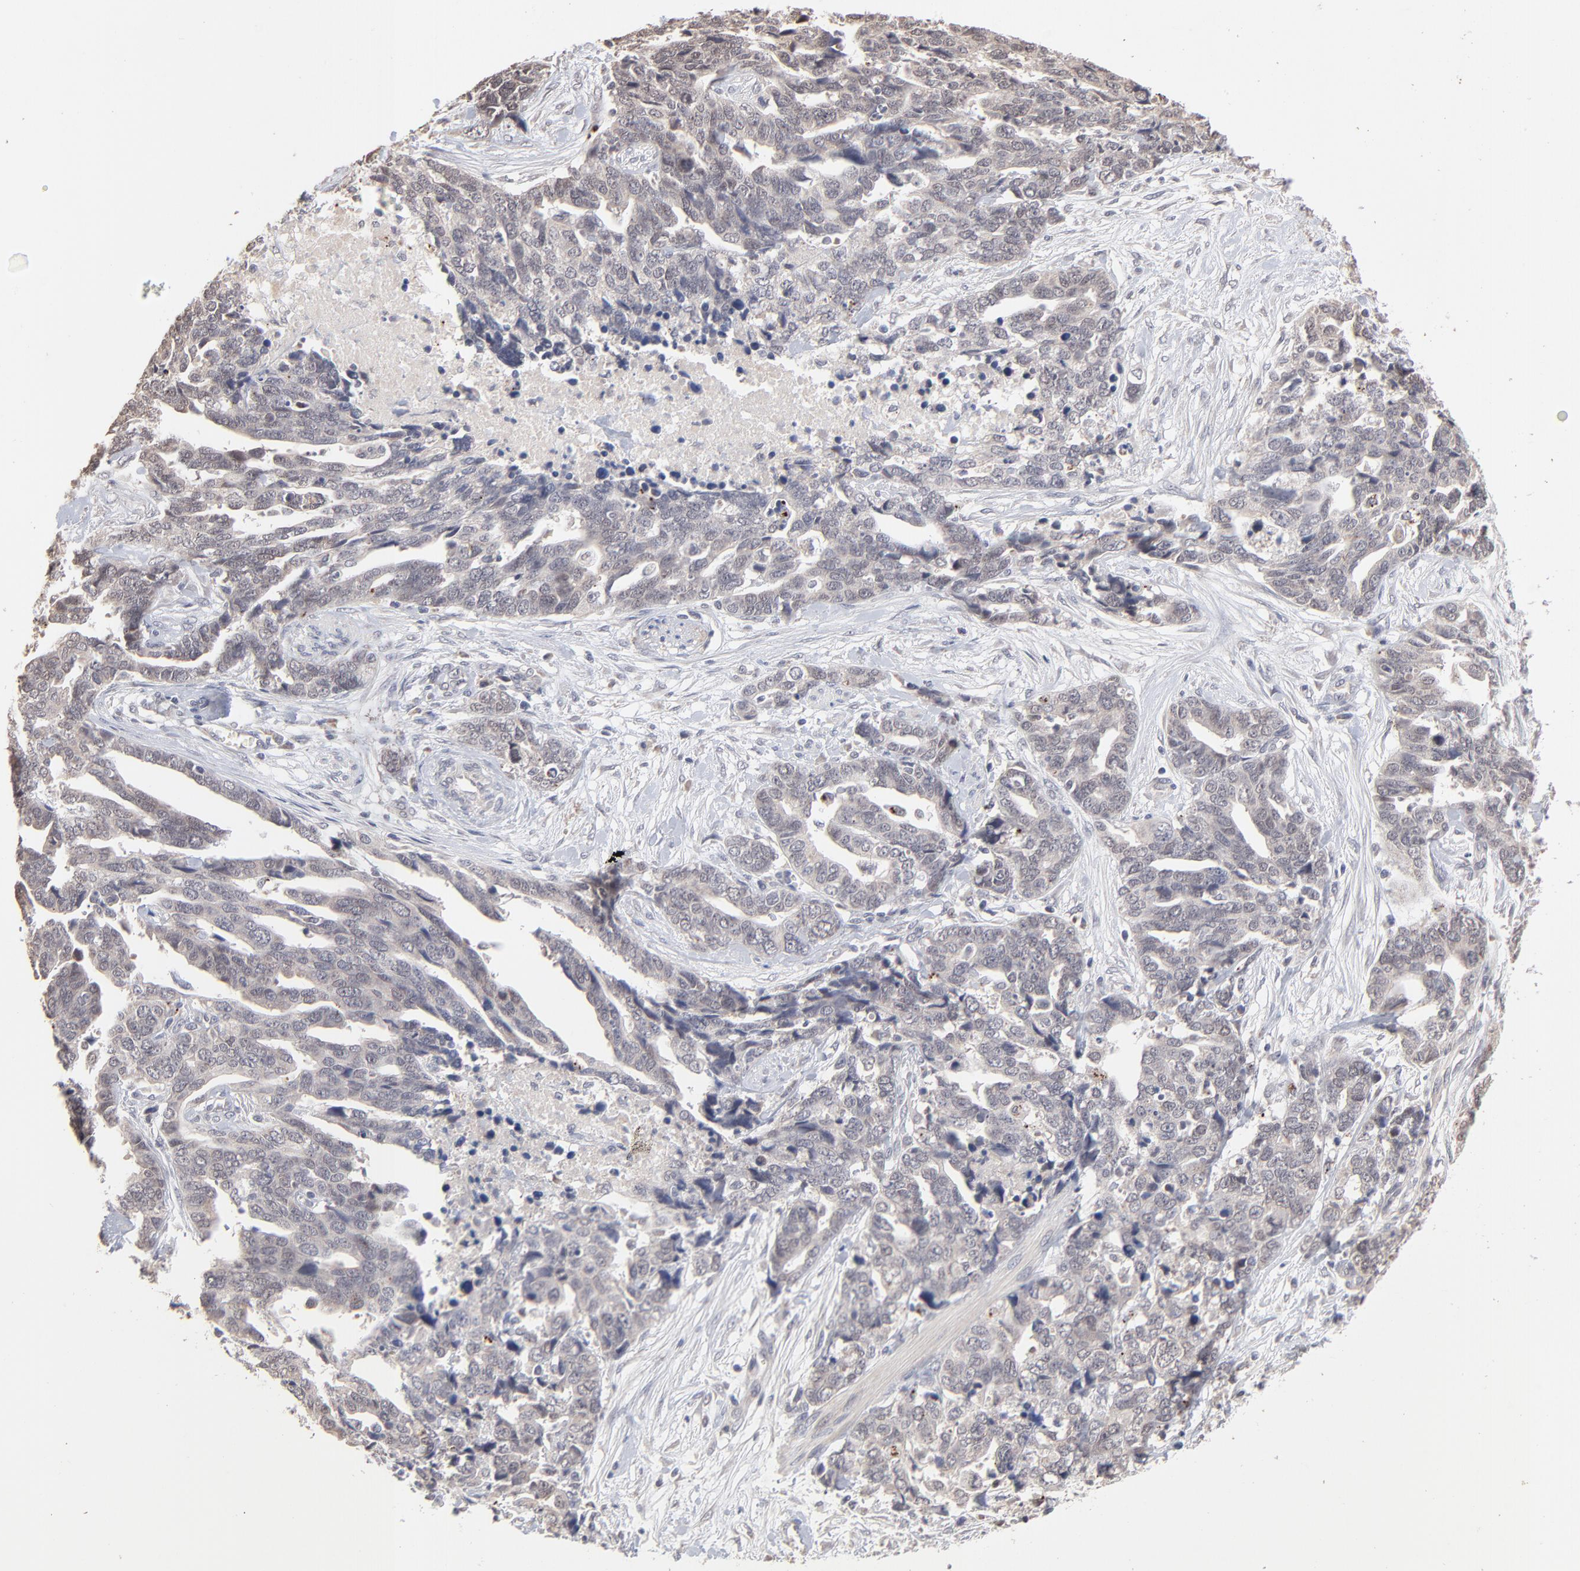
{"staining": {"intensity": "negative", "quantity": "none", "location": "none"}, "tissue": "ovarian cancer", "cell_type": "Tumor cells", "image_type": "cancer", "snomed": [{"axis": "morphology", "description": "Normal tissue, NOS"}, {"axis": "morphology", "description": "Cystadenocarcinoma, serous, NOS"}, {"axis": "topography", "description": "Fallopian tube"}, {"axis": "topography", "description": "Ovary"}], "caption": "The histopathology image displays no staining of tumor cells in serous cystadenocarcinoma (ovarian).", "gene": "MSL2", "patient": {"sex": "female", "age": 56}}